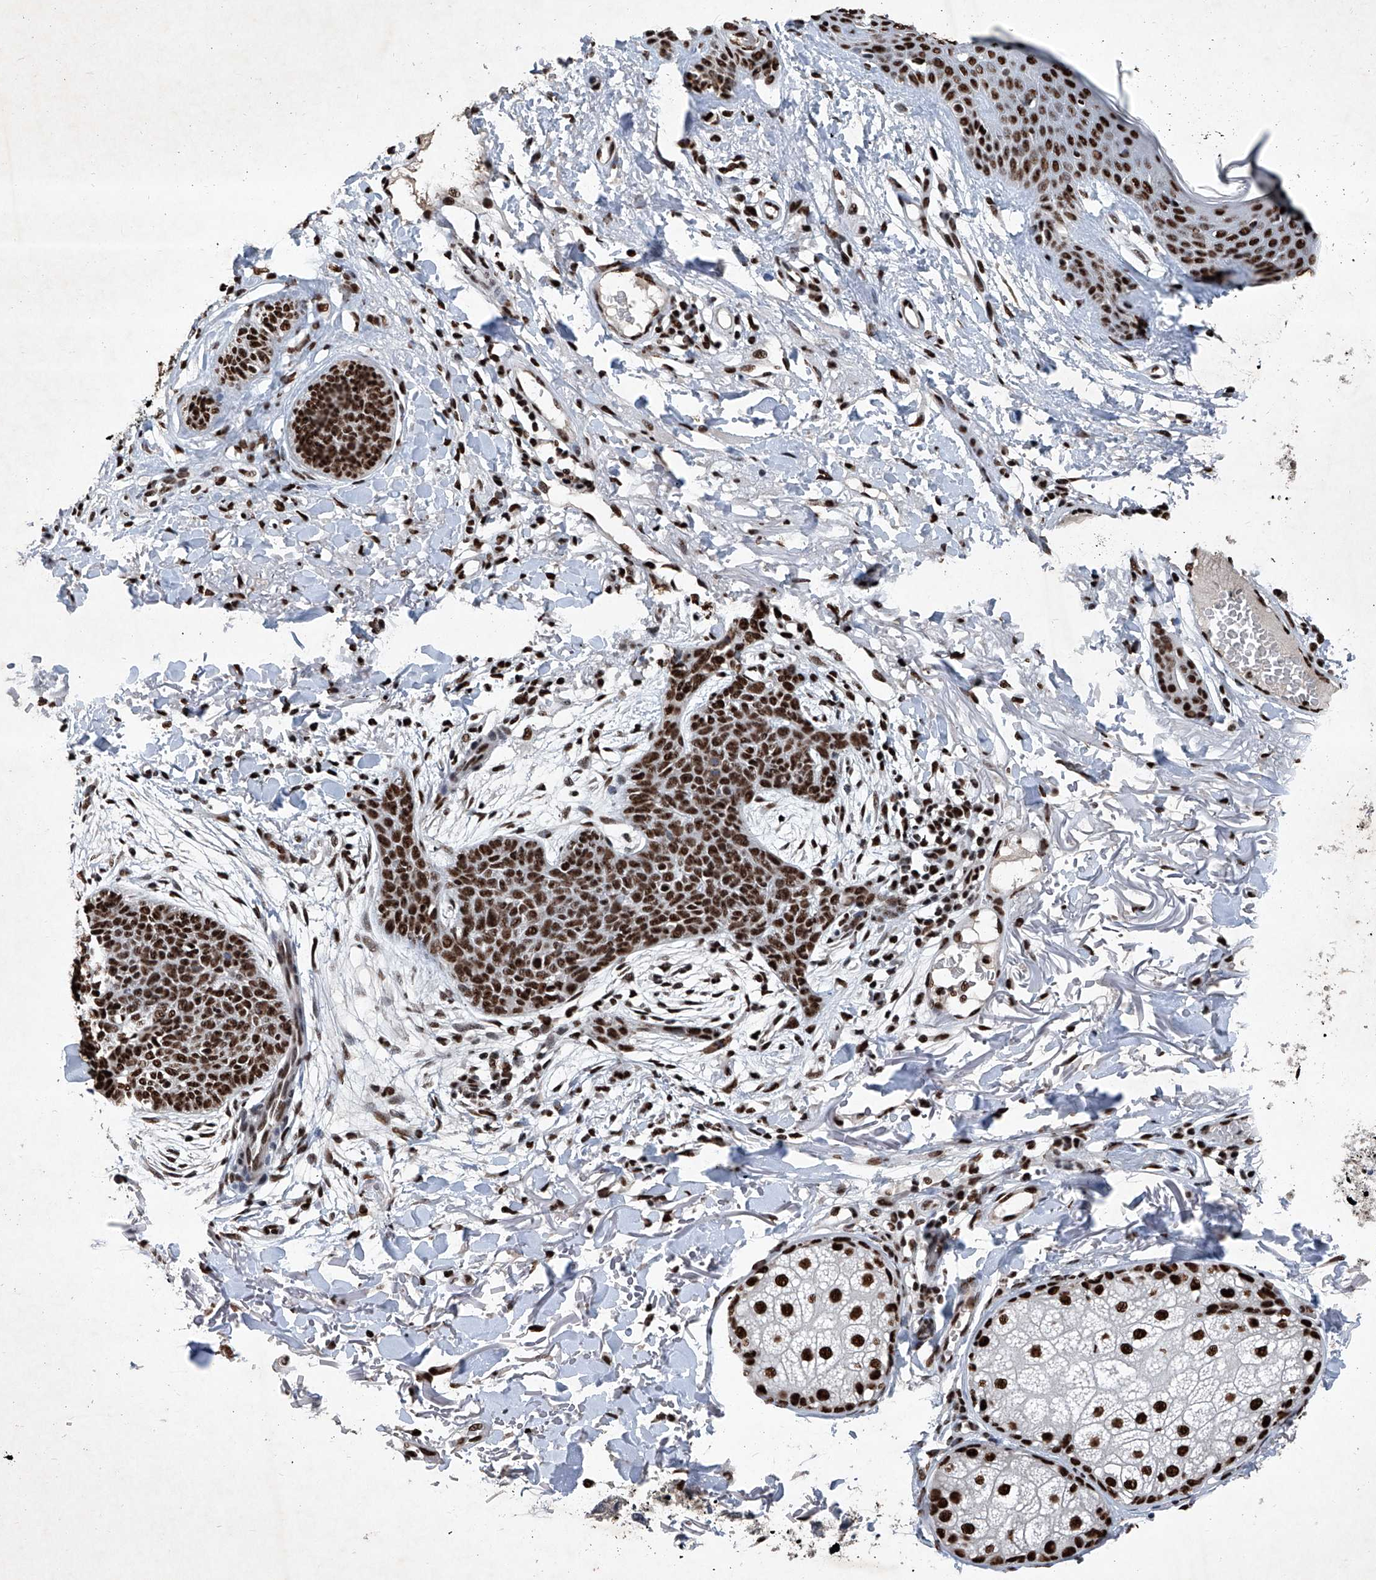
{"staining": {"intensity": "strong", "quantity": ">75%", "location": "nuclear"}, "tissue": "skin cancer", "cell_type": "Tumor cells", "image_type": "cancer", "snomed": [{"axis": "morphology", "description": "Basal cell carcinoma"}, {"axis": "topography", "description": "Skin"}], "caption": "IHC (DAB (3,3'-diaminobenzidine)) staining of human skin cancer (basal cell carcinoma) shows strong nuclear protein expression in about >75% of tumor cells. Using DAB (3,3'-diaminobenzidine) (brown) and hematoxylin (blue) stains, captured at high magnification using brightfield microscopy.", "gene": "DDX39B", "patient": {"sex": "male", "age": 85}}